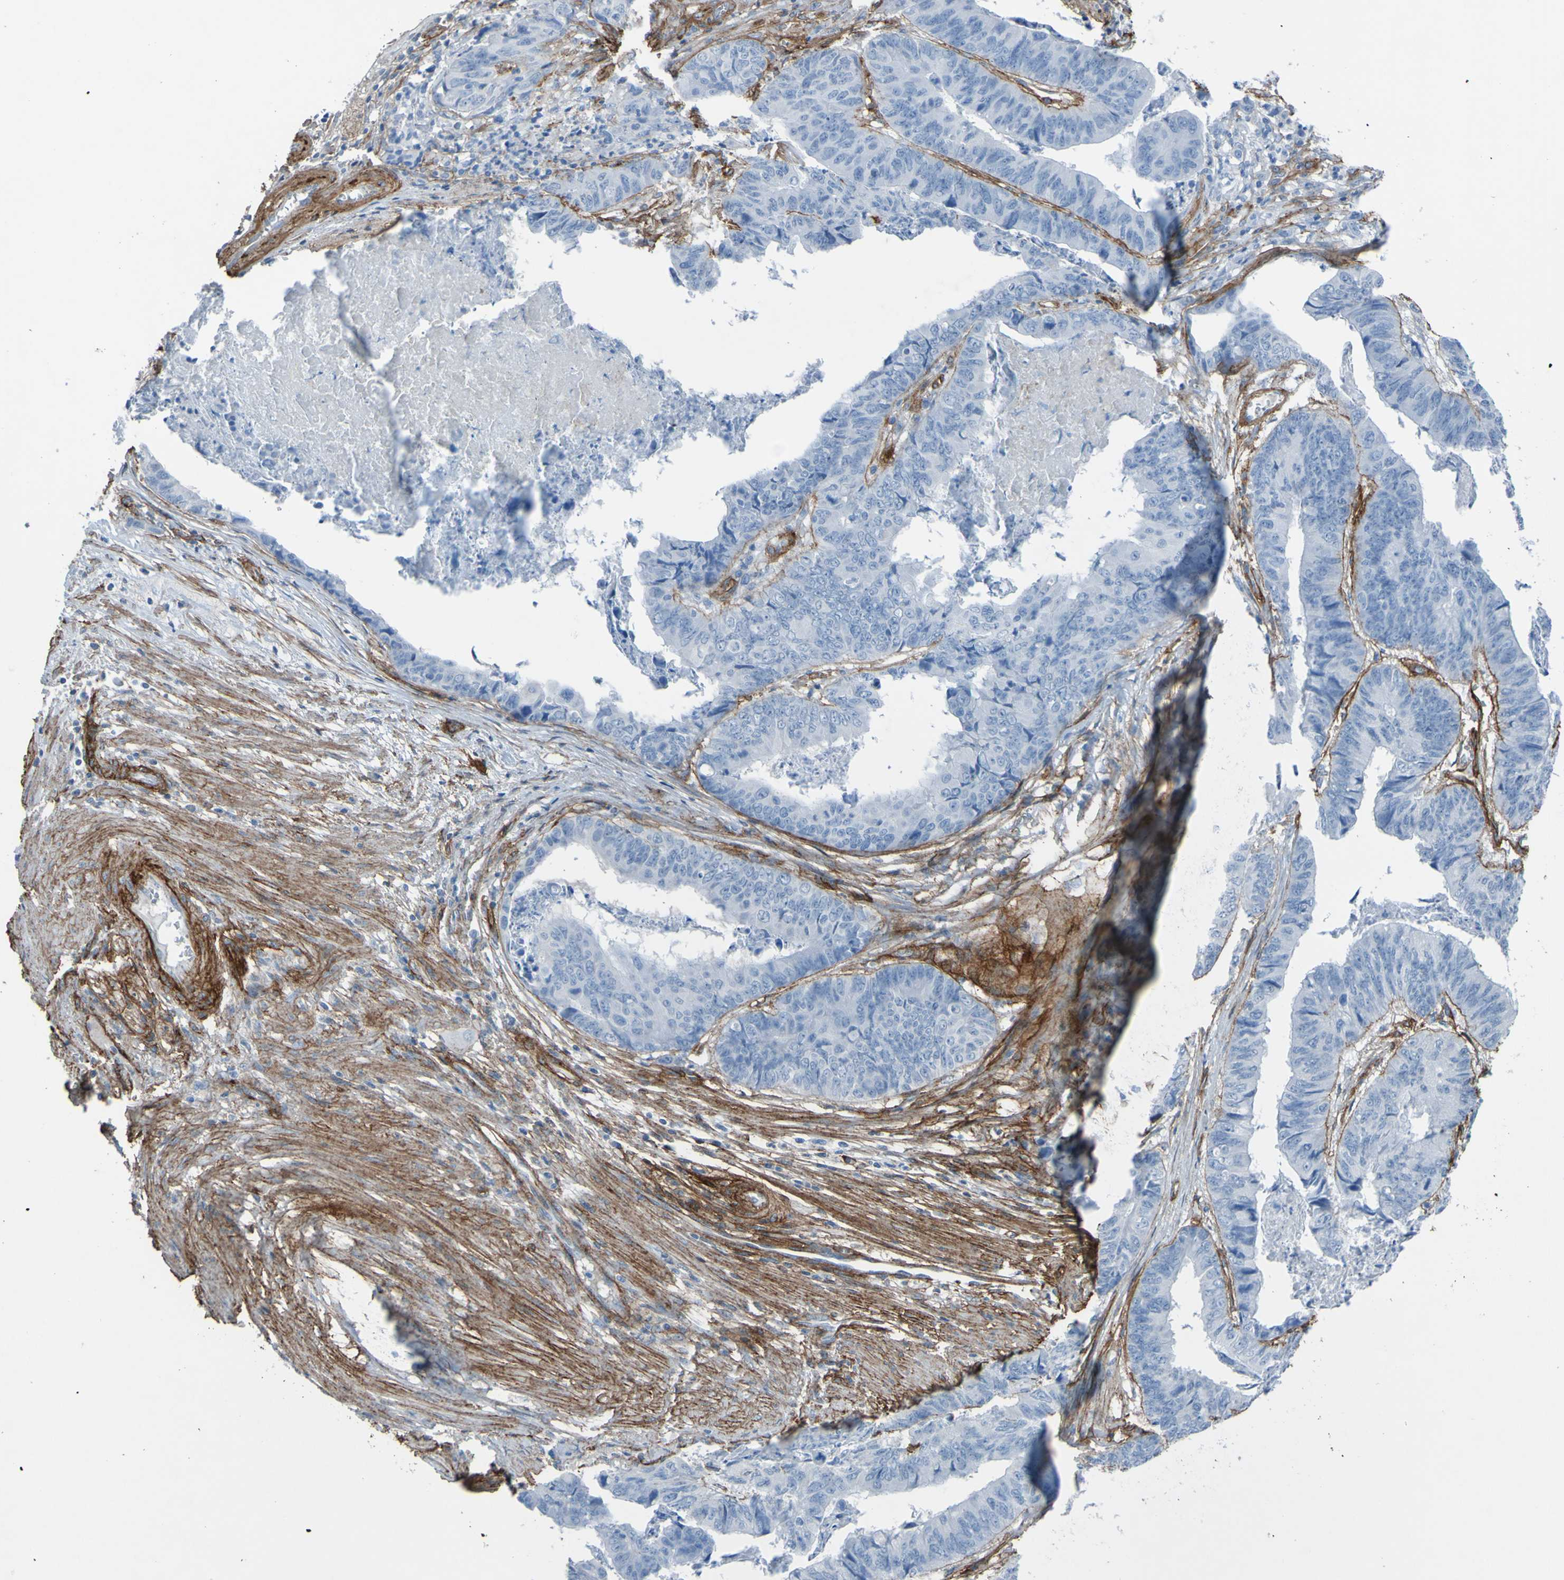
{"staining": {"intensity": "negative", "quantity": "none", "location": "none"}, "tissue": "stomach cancer", "cell_type": "Tumor cells", "image_type": "cancer", "snomed": [{"axis": "morphology", "description": "Adenocarcinoma, NOS"}, {"axis": "topography", "description": "Stomach, lower"}], "caption": "A photomicrograph of adenocarcinoma (stomach) stained for a protein exhibits no brown staining in tumor cells.", "gene": "COL4A2", "patient": {"sex": "male", "age": 77}}